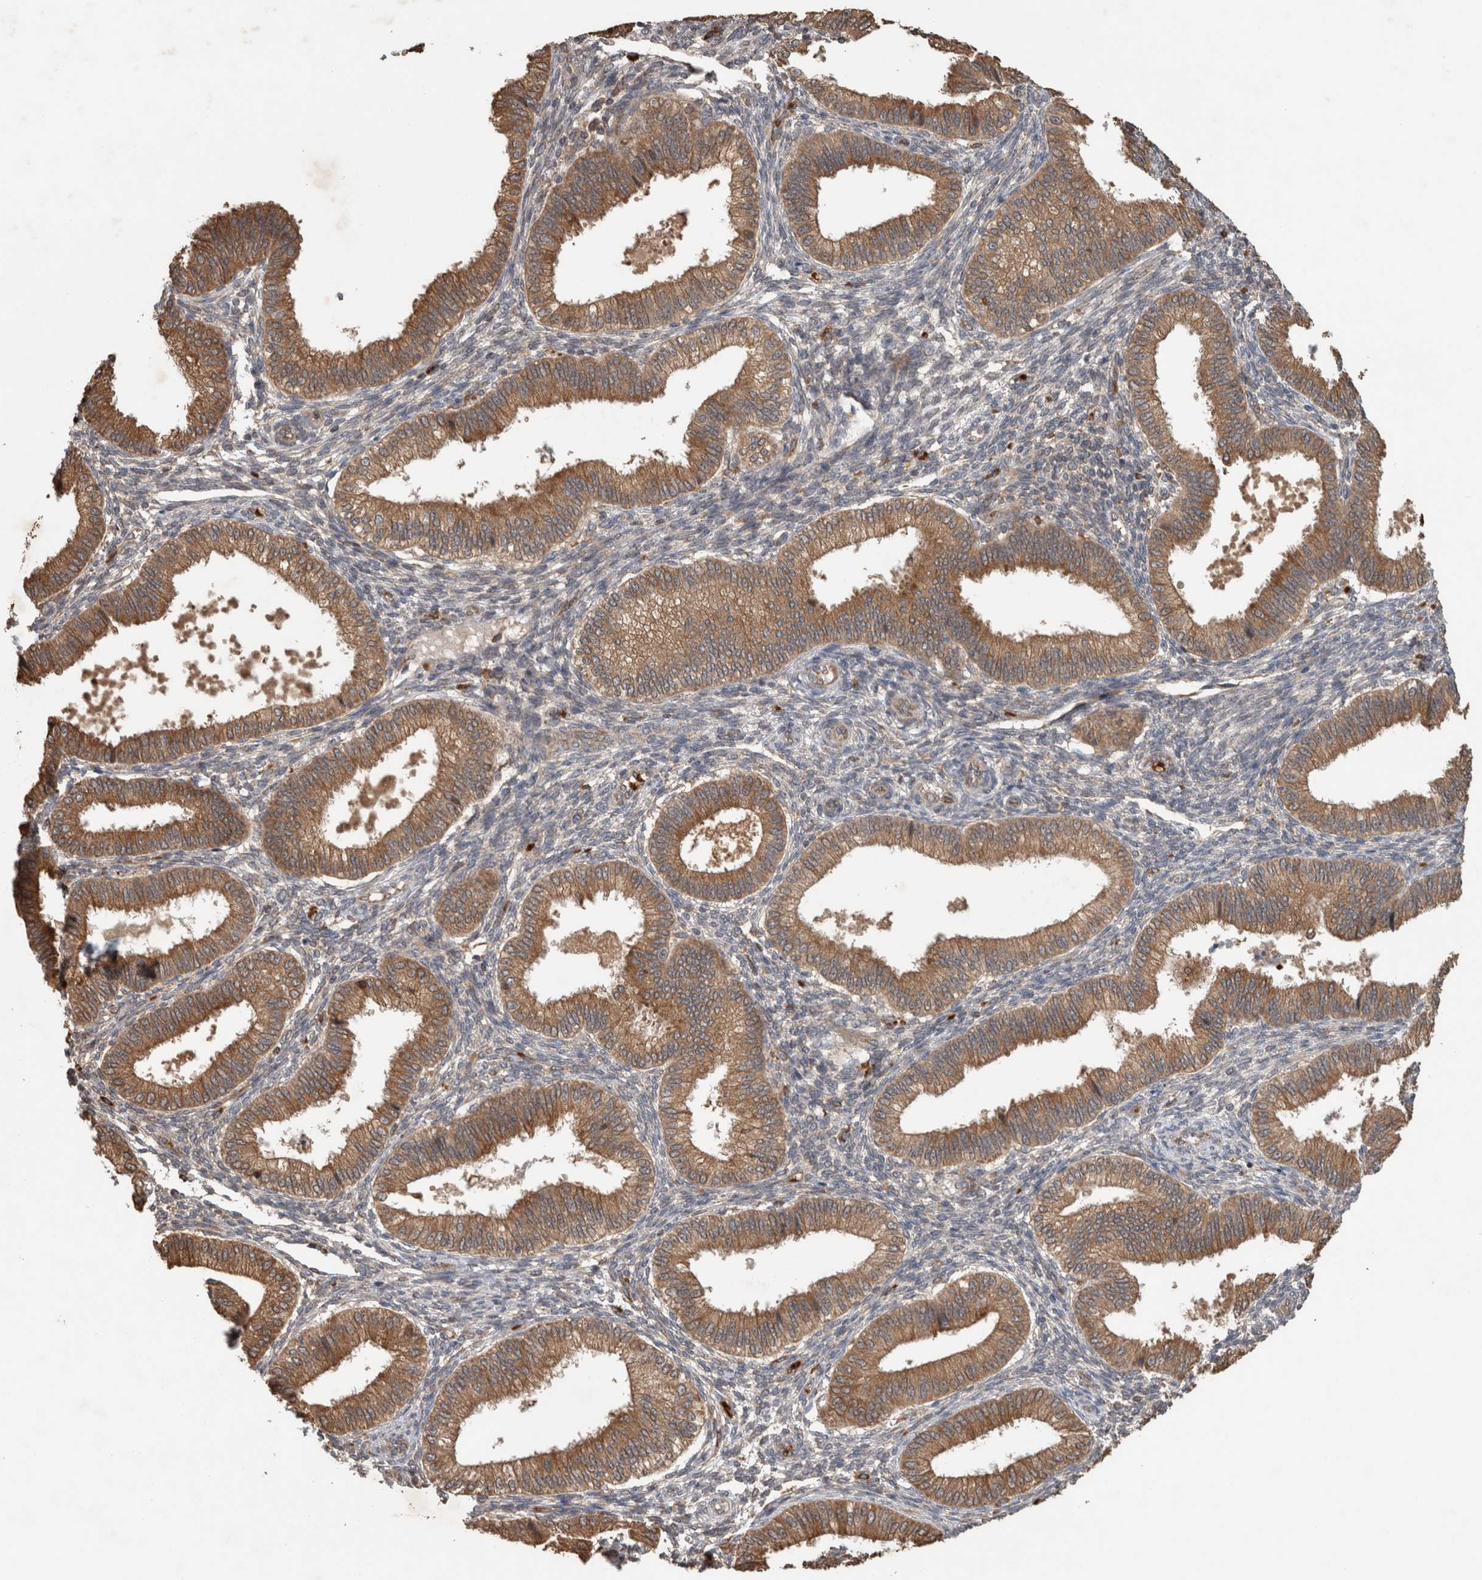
{"staining": {"intensity": "weak", "quantity": "<25%", "location": "cytoplasmic/membranous"}, "tissue": "endometrium", "cell_type": "Cells in endometrial stroma", "image_type": "normal", "snomed": [{"axis": "morphology", "description": "Normal tissue, NOS"}, {"axis": "topography", "description": "Endometrium"}], "caption": "IHC of unremarkable human endometrium reveals no expression in cells in endometrial stroma.", "gene": "ADGRL3", "patient": {"sex": "female", "age": 39}}